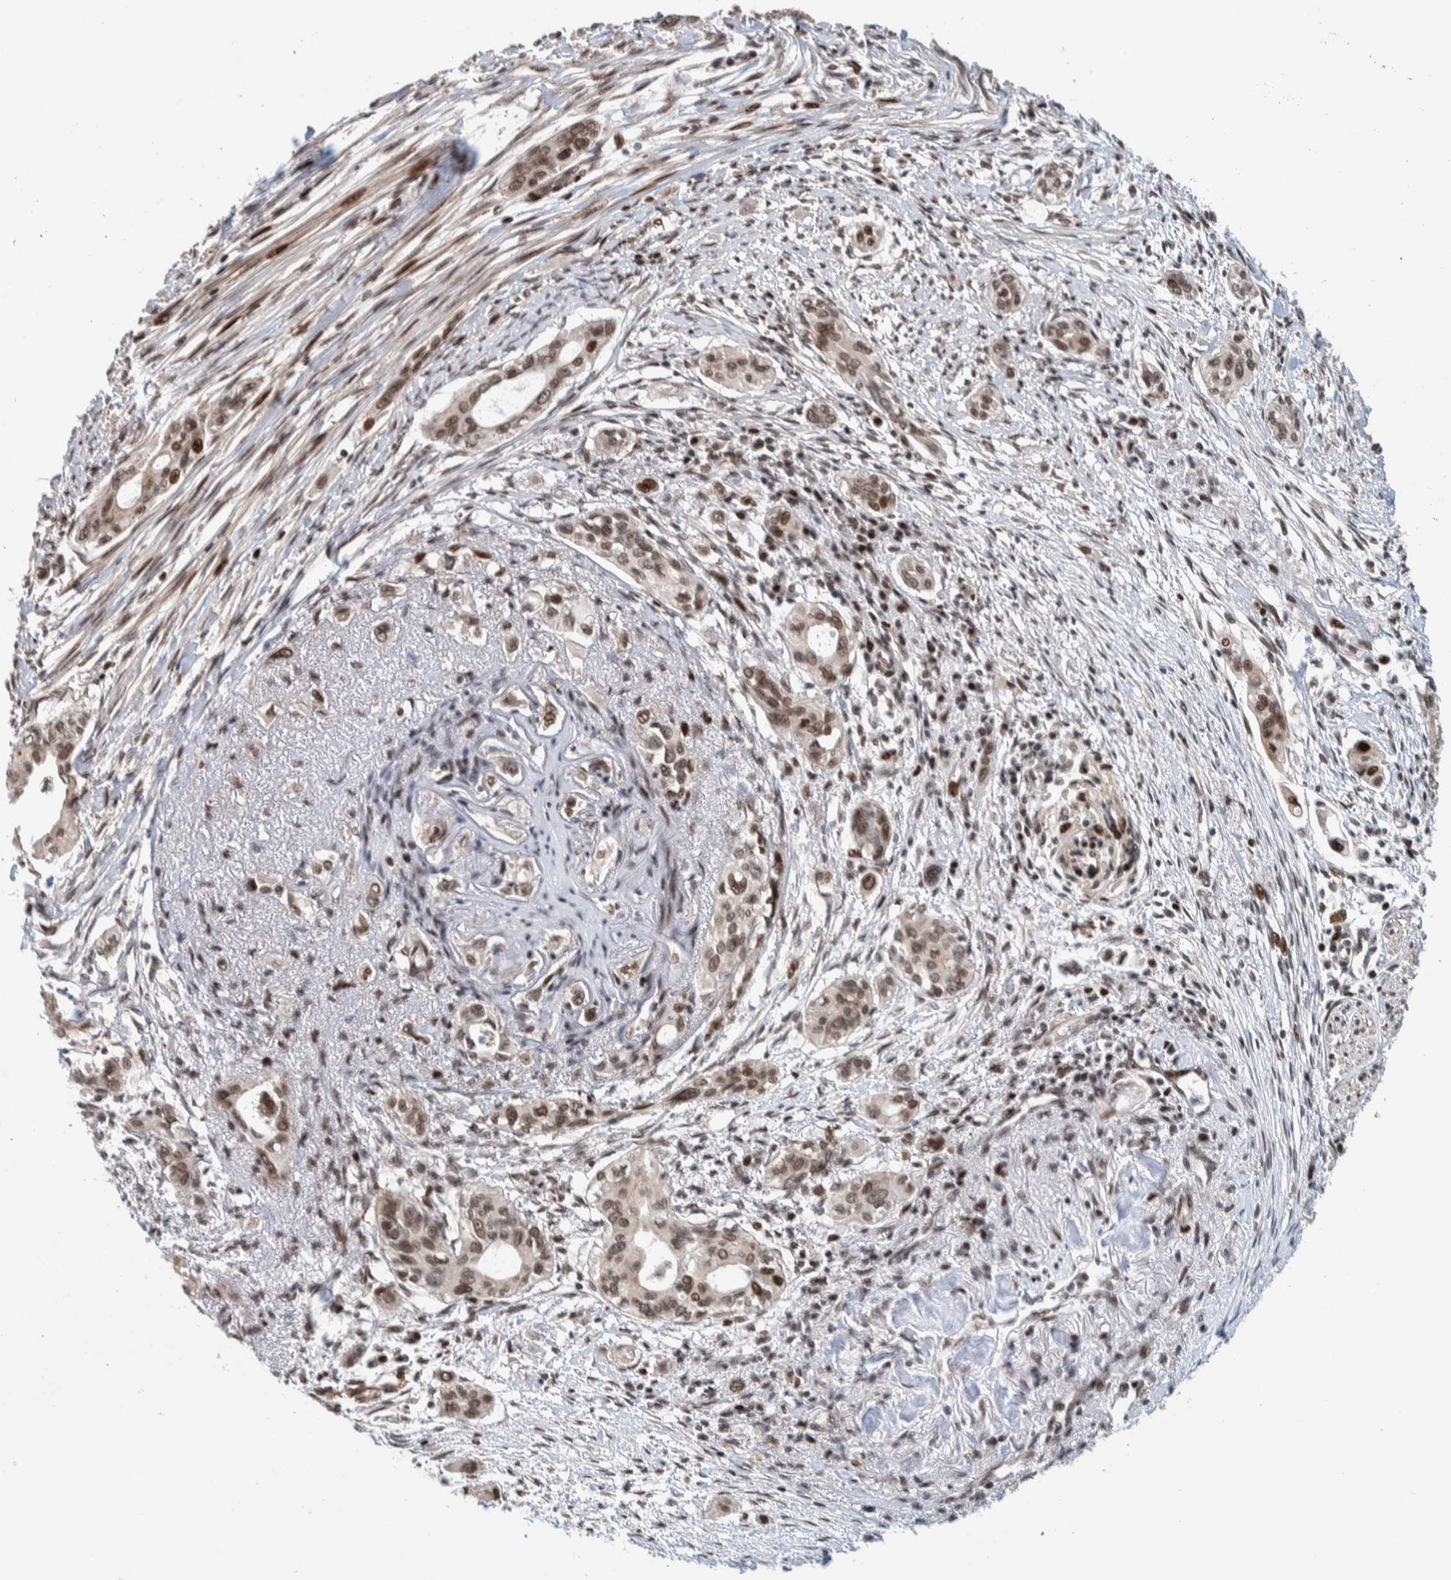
{"staining": {"intensity": "moderate", "quantity": "25%-75%", "location": "nuclear"}, "tissue": "pancreatic cancer", "cell_type": "Tumor cells", "image_type": "cancer", "snomed": [{"axis": "morphology", "description": "Adenocarcinoma, NOS"}, {"axis": "topography", "description": "Pancreas"}], "caption": "There is medium levels of moderate nuclear expression in tumor cells of pancreatic cancer, as demonstrated by immunohistochemical staining (brown color).", "gene": "CHD4", "patient": {"sex": "female", "age": 60}}